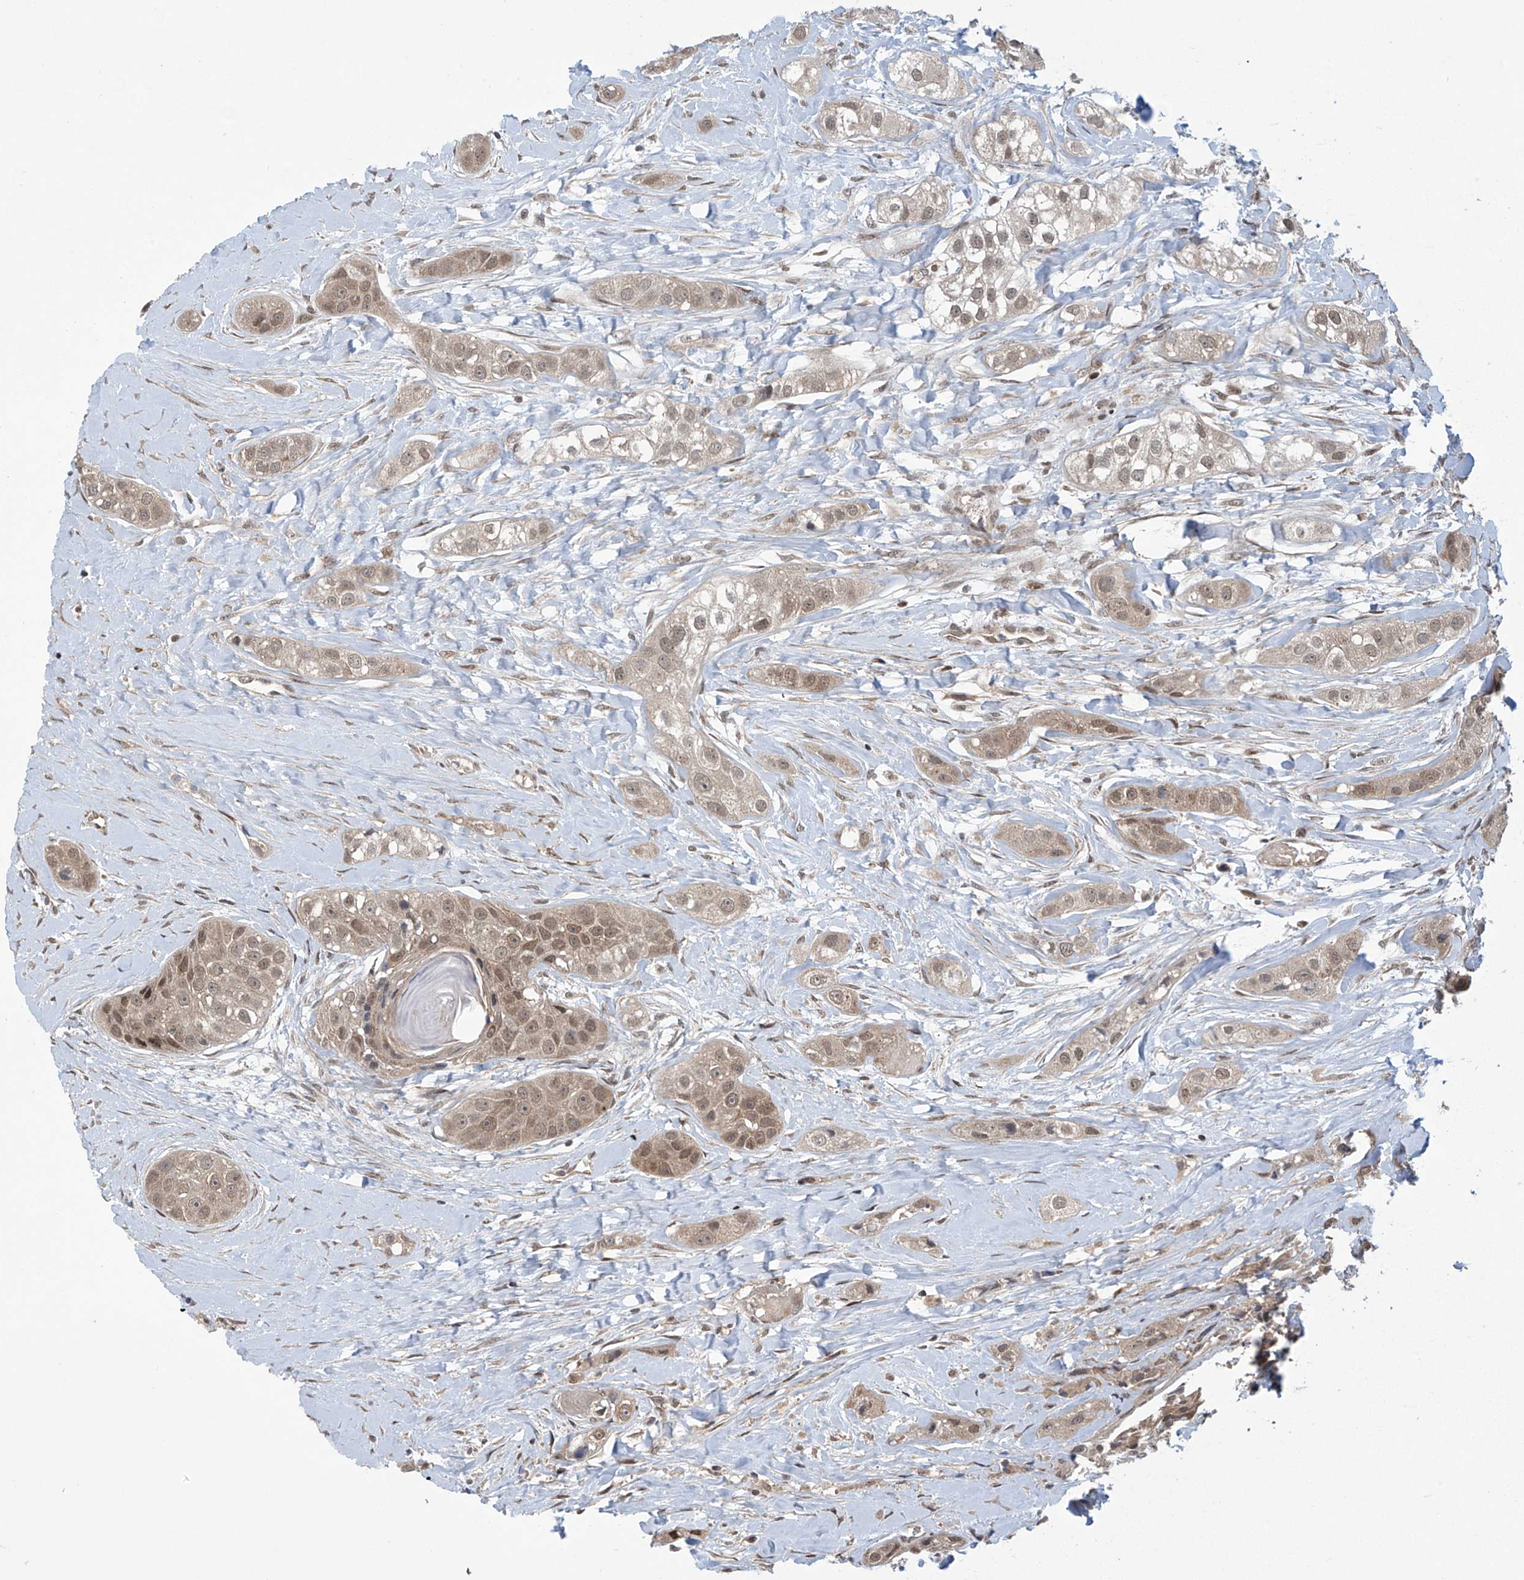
{"staining": {"intensity": "weak", "quantity": ">75%", "location": "cytoplasmic/membranous,nuclear"}, "tissue": "head and neck cancer", "cell_type": "Tumor cells", "image_type": "cancer", "snomed": [{"axis": "morphology", "description": "Normal tissue, NOS"}, {"axis": "morphology", "description": "Squamous cell carcinoma, NOS"}, {"axis": "topography", "description": "Skeletal muscle"}, {"axis": "topography", "description": "Head-Neck"}], "caption": "A micrograph of head and neck cancer (squamous cell carcinoma) stained for a protein shows weak cytoplasmic/membranous and nuclear brown staining in tumor cells. The protein of interest is shown in brown color, while the nuclei are stained blue.", "gene": "ABHD13", "patient": {"sex": "male", "age": 51}}